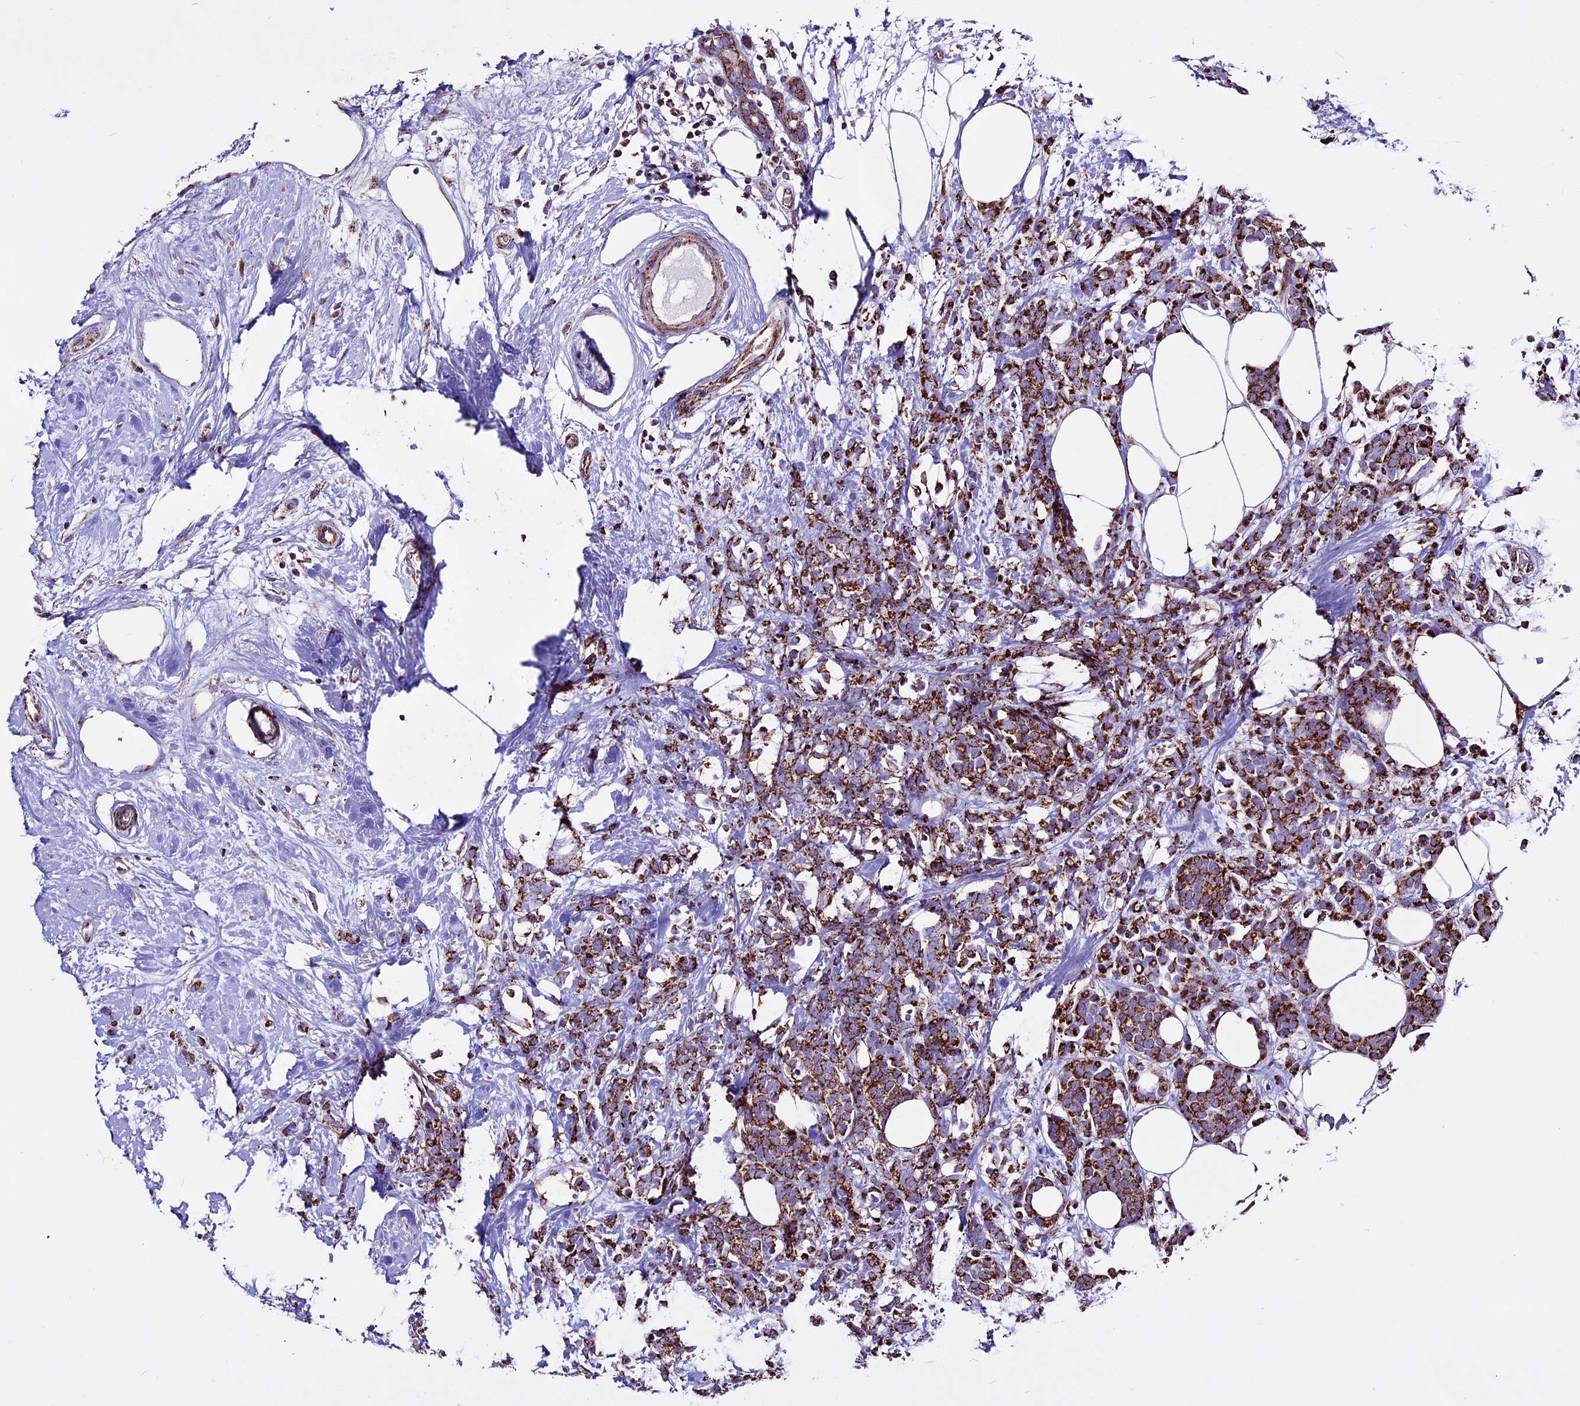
{"staining": {"intensity": "strong", "quantity": ">75%", "location": "cytoplasmic/membranous"}, "tissue": "breast cancer", "cell_type": "Tumor cells", "image_type": "cancer", "snomed": [{"axis": "morphology", "description": "Lobular carcinoma"}, {"axis": "topography", "description": "Breast"}], "caption": "A photomicrograph of human breast cancer stained for a protein reveals strong cytoplasmic/membranous brown staining in tumor cells.", "gene": "CX3CL1", "patient": {"sex": "female", "age": 58}}